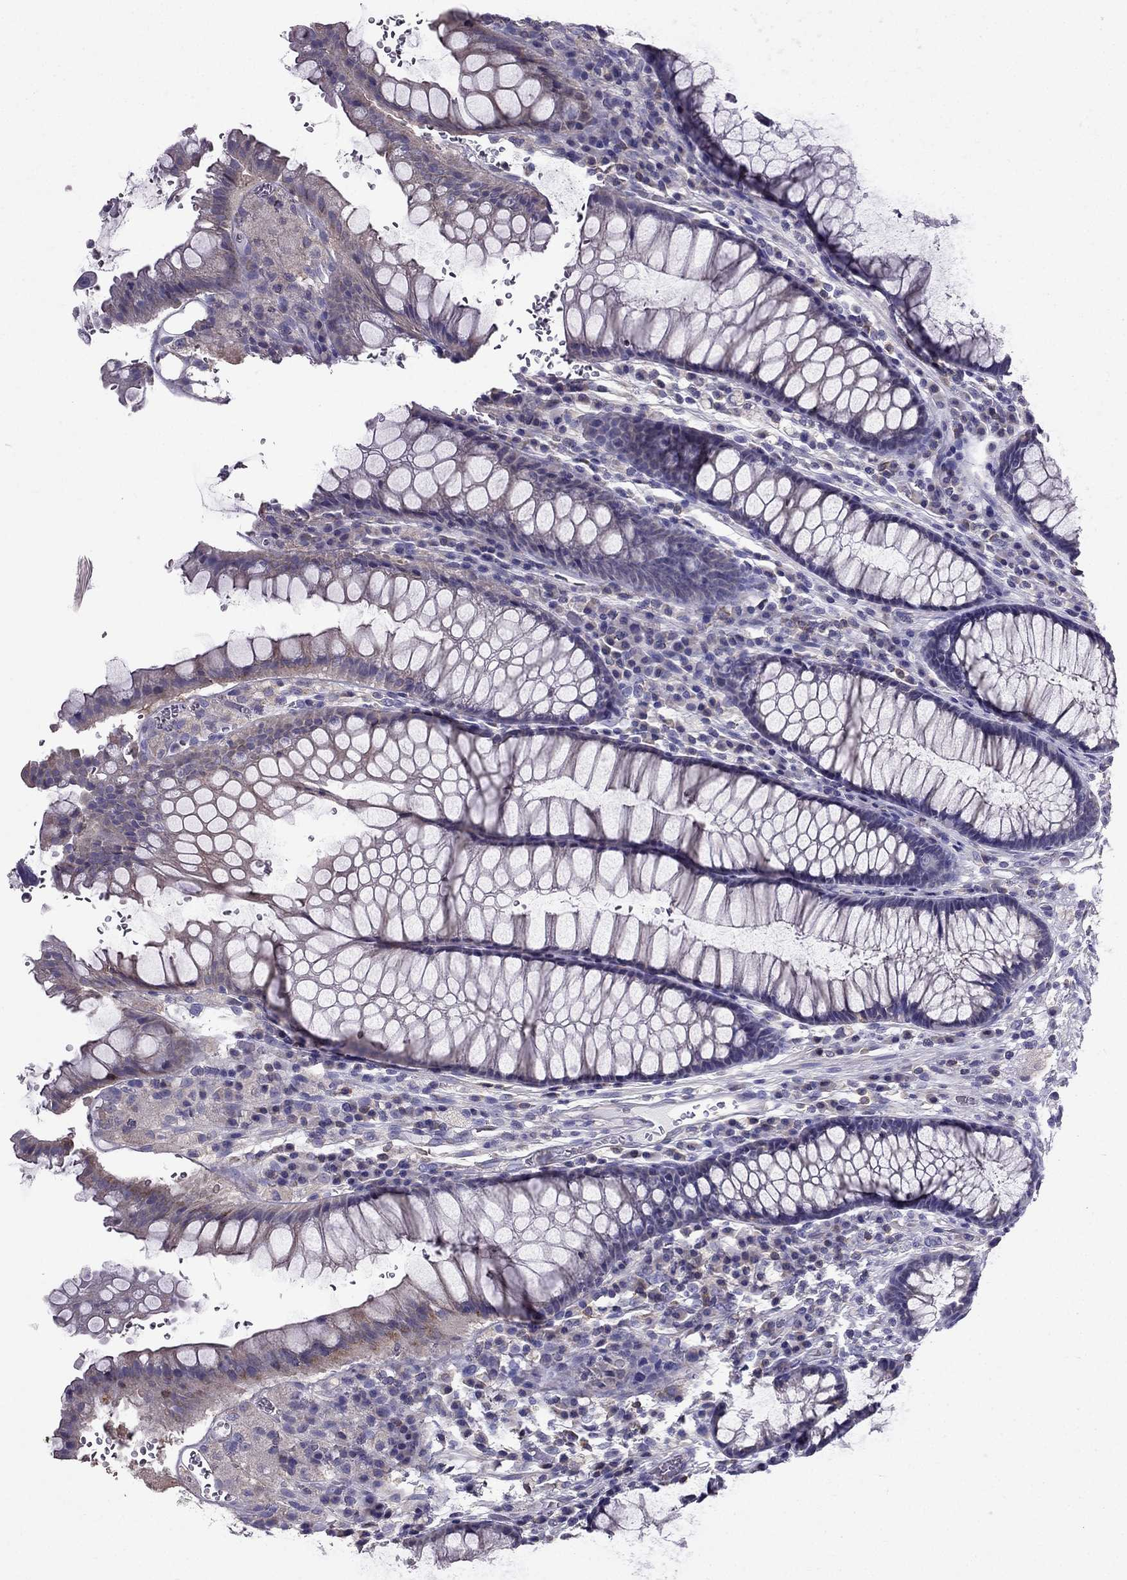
{"staining": {"intensity": "moderate", "quantity": "<25%", "location": "cytoplasmic/membranous"}, "tissue": "rectum", "cell_type": "Glandular cells", "image_type": "normal", "snomed": [{"axis": "morphology", "description": "Normal tissue, NOS"}, {"axis": "topography", "description": "Rectum"}], "caption": "Immunohistochemistry of unremarkable human rectum demonstrates low levels of moderate cytoplasmic/membranous expression in approximately <25% of glandular cells. (DAB IHC with brightfield microscopy, high magnification).", "gene": "AAK1", "patient": {"sex": "female", "age": 68}}